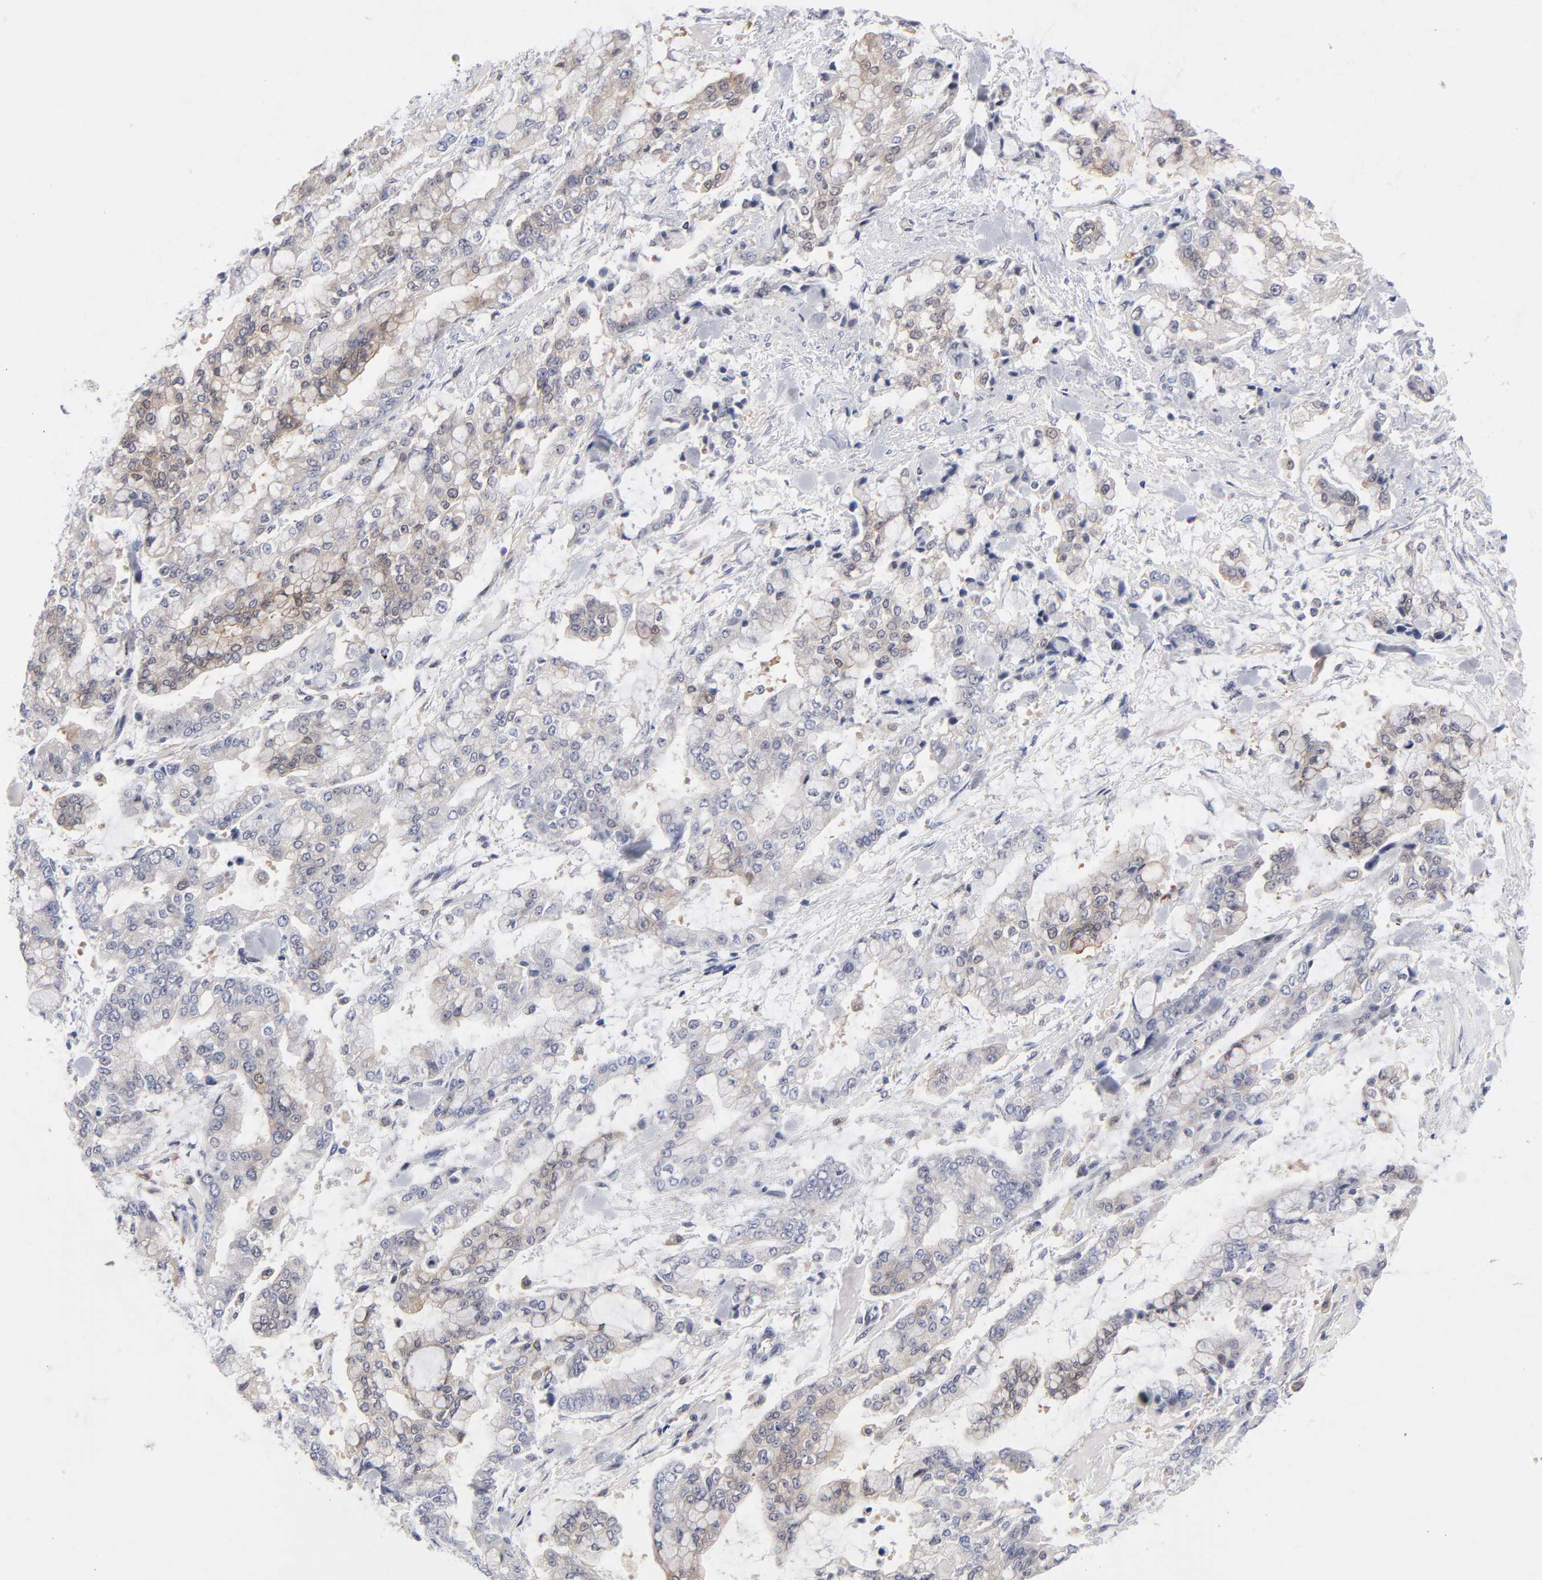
{"staining": {"intensity": "weak", "quantity": "25%-75%", "location": "cytoplasmic/membranous"}, "tissue": "stomach cancer", "cell_type": "Tumor cells", "image_type": "cancer", "snomed": [{"axis": "morphology", "description": "Normal tissue, NOS"}, {"axis": "morphology", "description": "Adenocarcinoma, NOS"}, {"axis": "topography", "description": "Stomach, upper"}, {"axis": "topography", "description": "Stomach"}], "caption": "Protein expression analysis of stomach cancer (adenocarcinoma) shows weak cytoplasmic/membranous staining in approximately 25%-75% of tumor cells.", "gene": "ARRB1", "patient": {"sex": "male", "age": 76}}